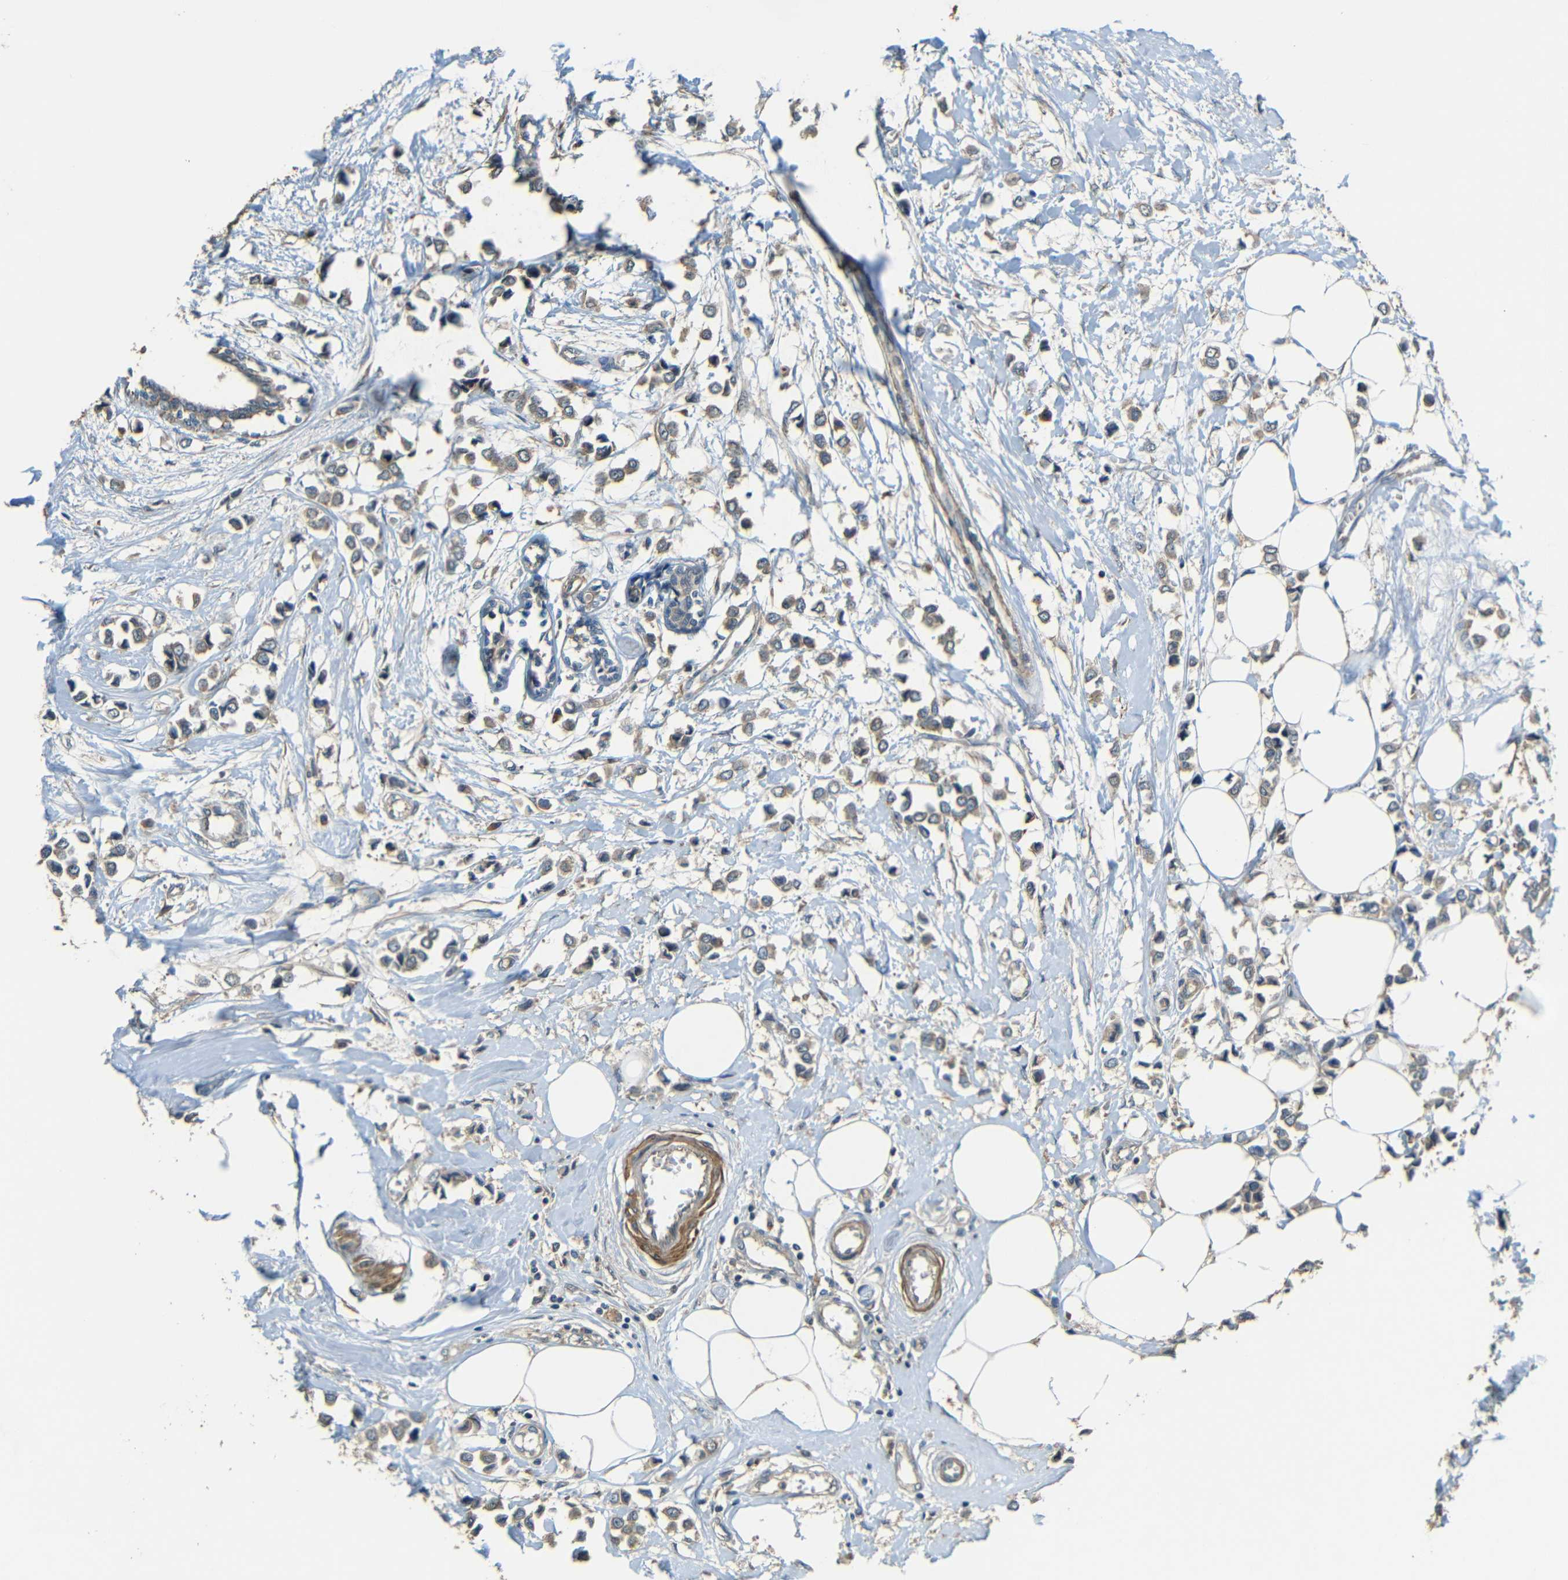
{"staining": {"intensity": "weak", "quantity": ">75%", "location": "cytoplasmic/membranous"}, "tissue": "breast cancer", "cell_type": "Tumor cells", "image_type": "cancer", "snomed": [{"axis": "morphology", "description": "Lobular carcinoma"}, {"axis": "topography", "description": "Breast"}], "caption": "DAB (3,3'-diaminobenzidine) immunohistochemical staining of breast cancer (lobular carcinoma) displays weak cytoplasmic/membranous protein staining in approximately >75% of tumor cells.", "gene": "FNDC3A", "patient": {"sex": "female", "age": 51}}